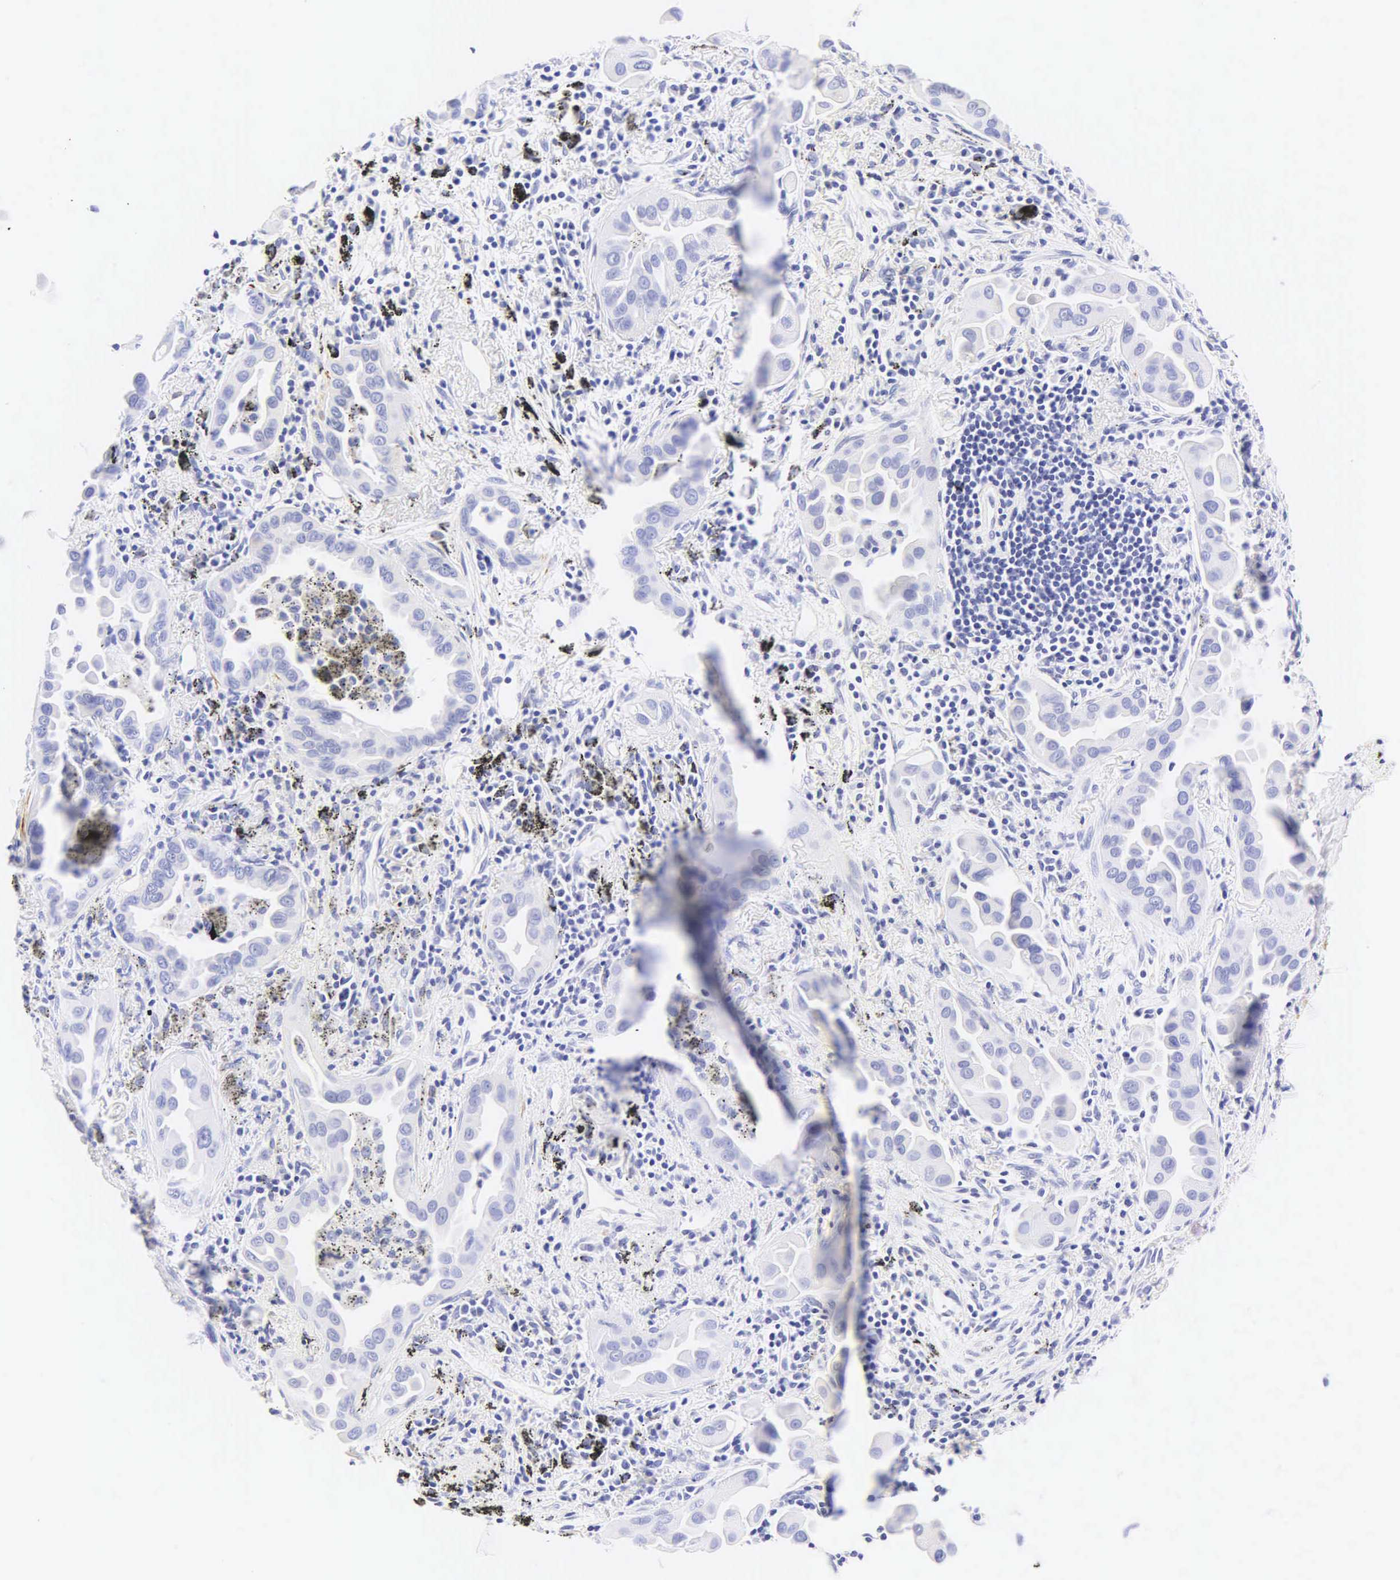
{"staining": {"intensity": "negative", "quantity": "none", "location": "none"}, "tissue": "lung cancer", "cell_type": "Tumor cells", "image_type": "cancer", "snomed": [{"axis": "morphology", "description": "Adenocarcinoma, NOS"}, {"axis": "topography", "description": "Lung"}], "caption": "High power microscopy histopathology image of an IHC micrograph of lung cancer, revealing no significant positivity in tumor cells.", "gene": "CALD1", "patient": {"sex": "male", "age": 68}}